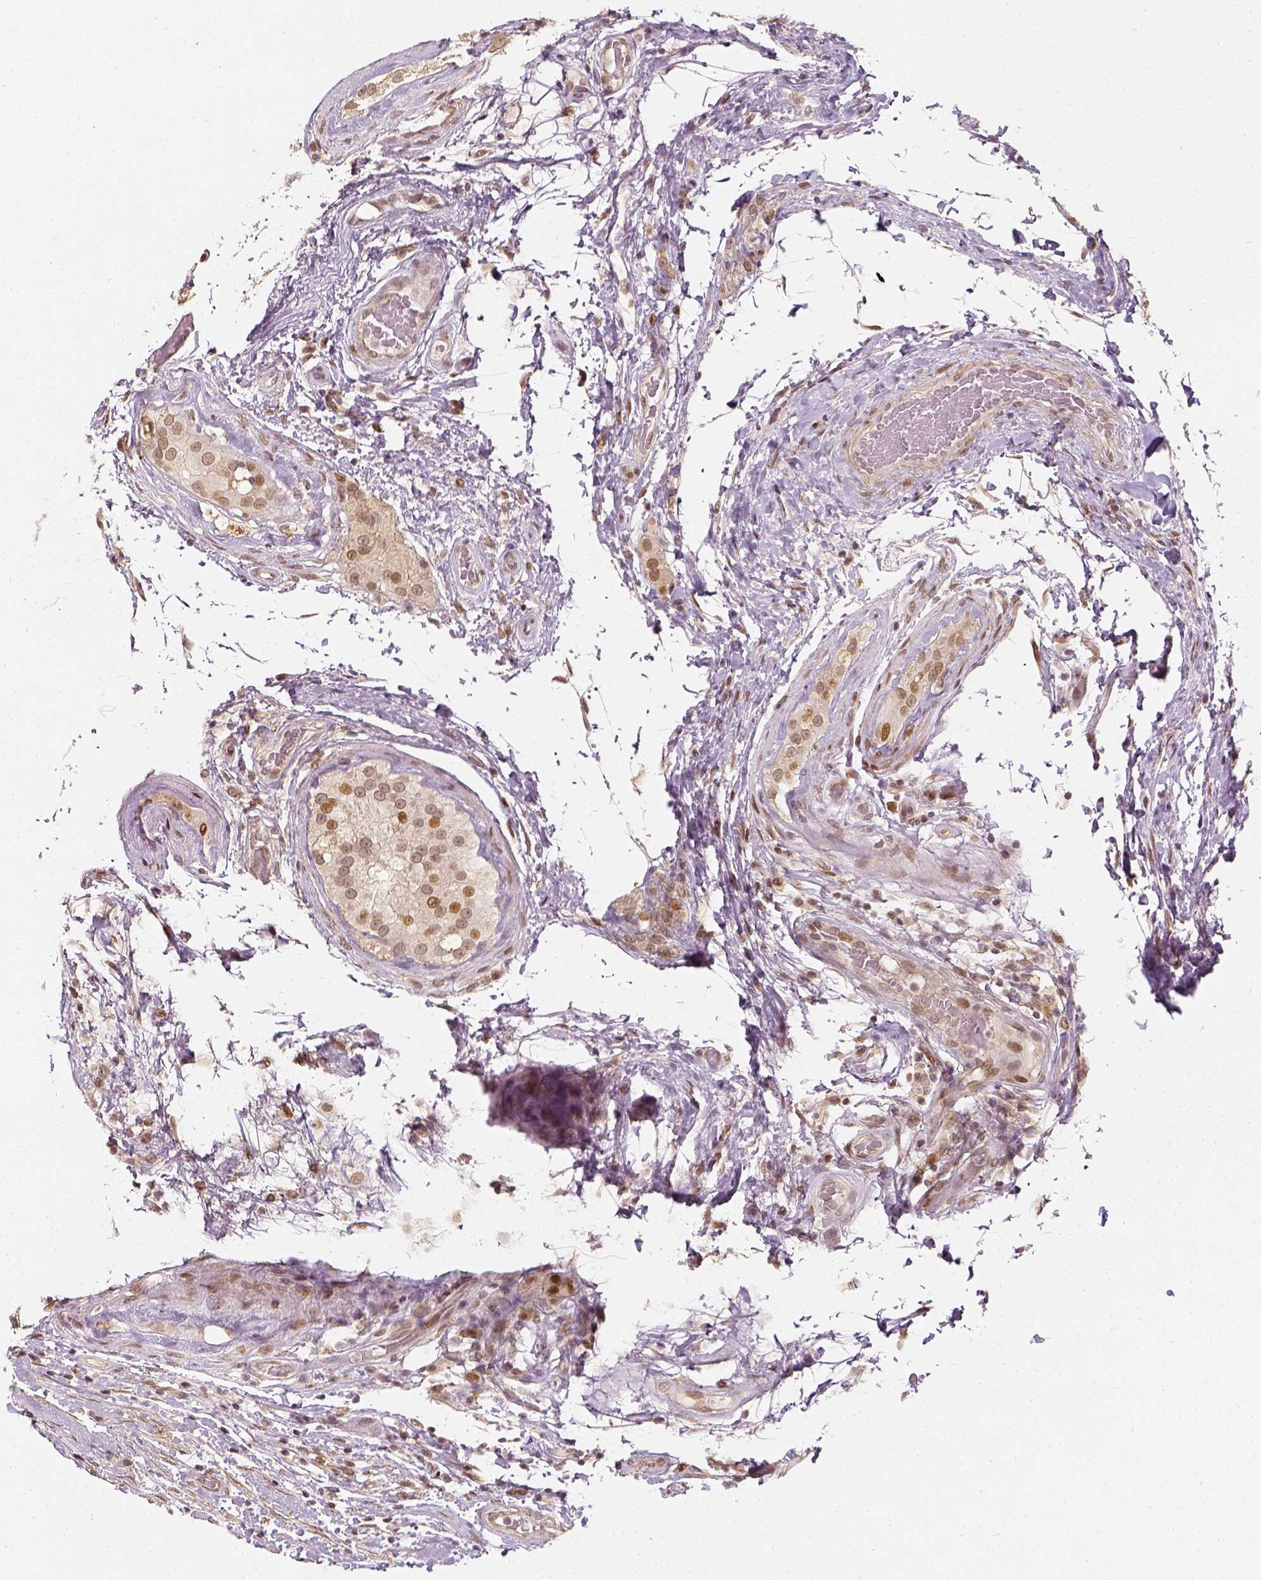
{"staining": {"intensity": "moderate", "quantity": "25%-75%", "location": "nuclear"}, "tissue": "testis cancer", "cell_type": "Tumor cells", "image_type": "cancer", "snomed": [{"axis": "morphology", "description": "Seminoma, NOS"}, {"axis": "morphology", "description": "Carcinoma, Embryonal, NOS"}, {"axis": "topography", "description": "Testis"}], "caption": "A high-resolution micrograph shows immunohistochemistry (IHC) staining of testis cancer (seminoma), which displays moderate nuclear expression in approximately 25%-75% of tumor cells.", "gene": "ZMAT3", "patient": {"sex": "male", "age": 41}}